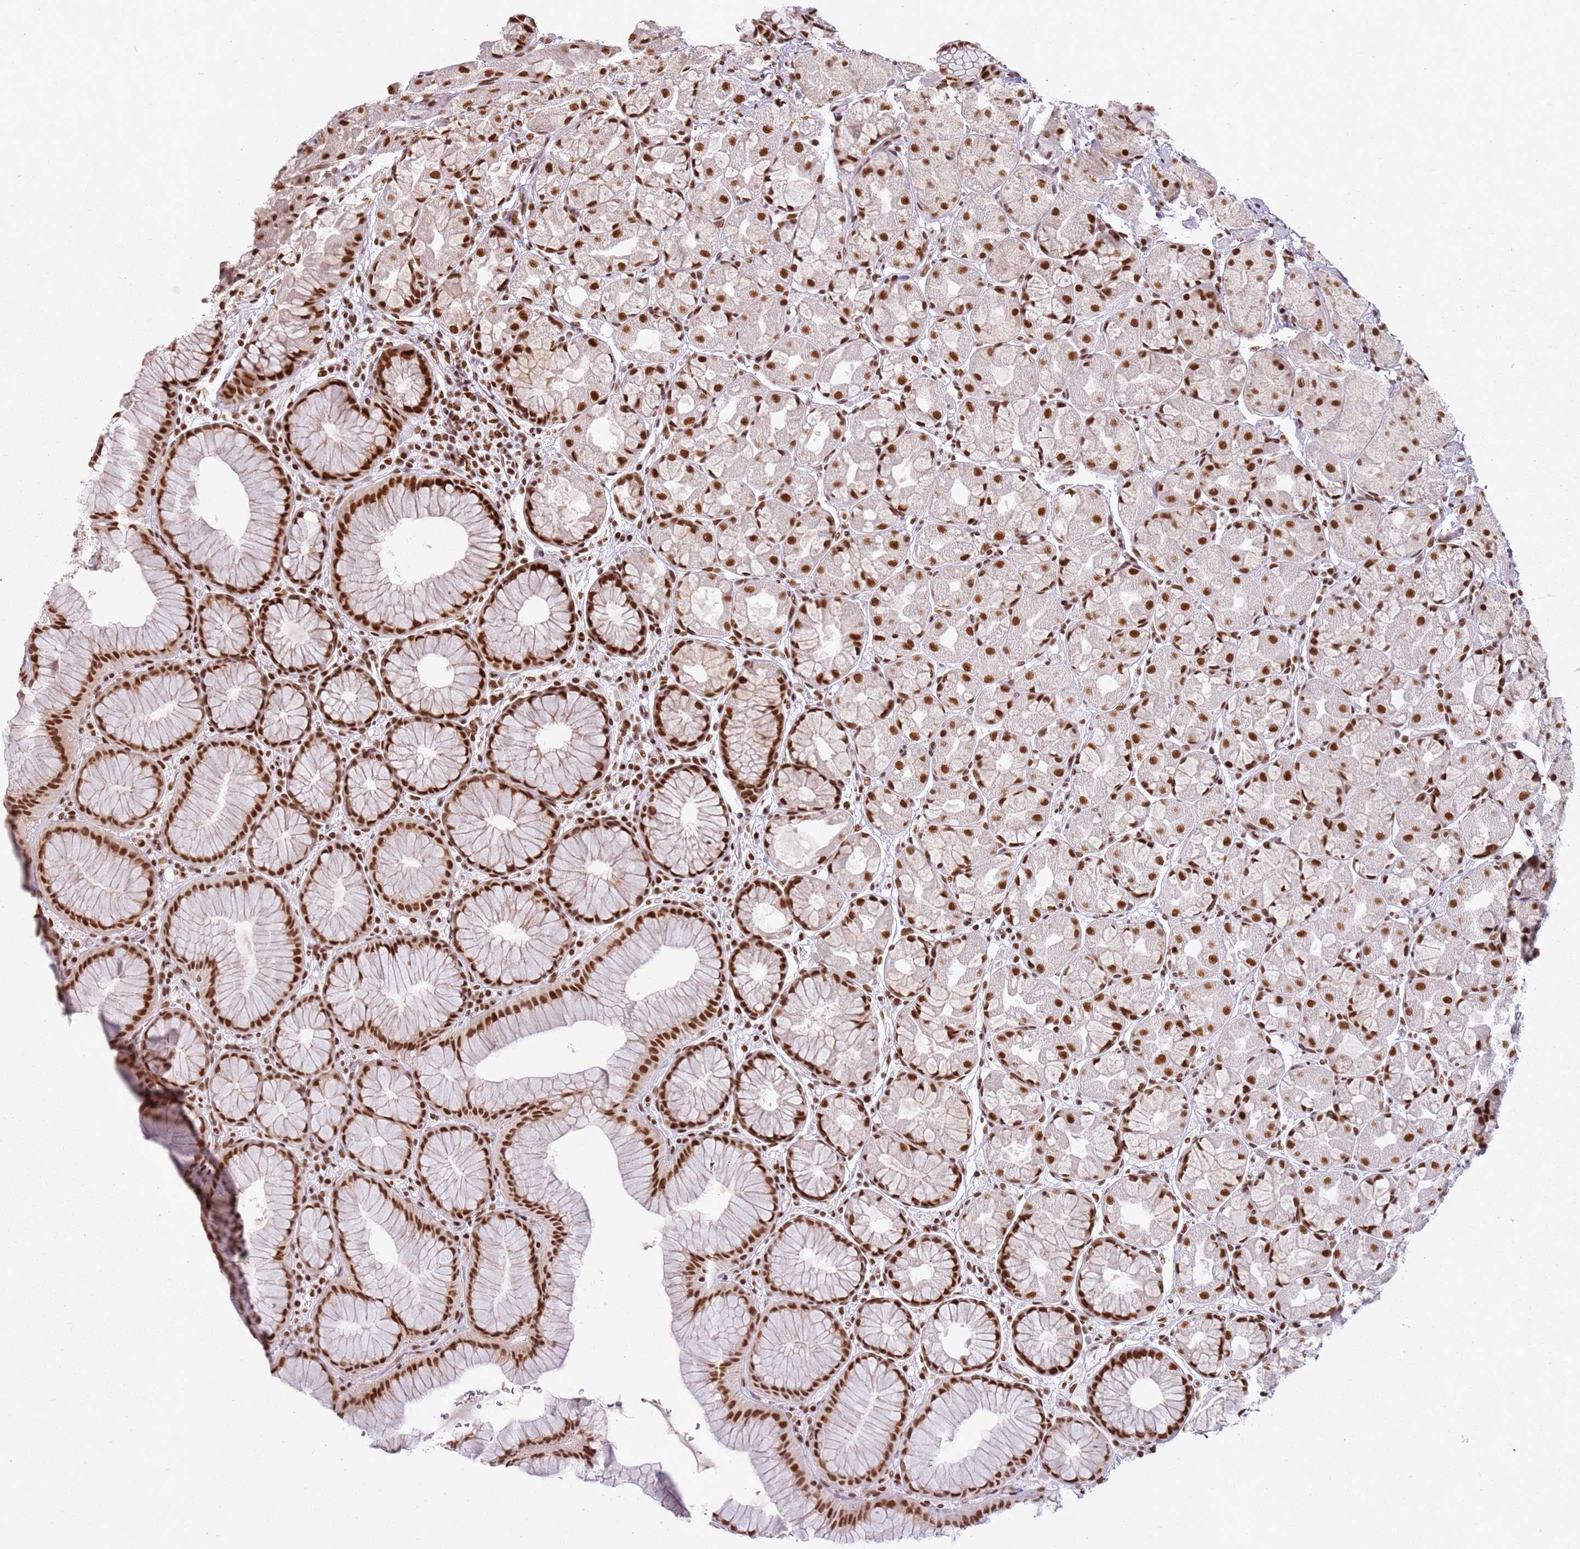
{"staining": {"intensity": "strong", "quantity": ">75%", "location": "nuclear"}, "tissue": "stomach", "cell_type": "Glandular cells", "image_type": "normal", "snomed": [{"axis": "morphology", "description": "Normal tissue, NOS"}, {"axis": "topography", "description": "Stomach"}], "caption": "A high amount of strong nuclear positivity is appreciated in approximately >75% of glandular cells in benign stomach. (brown staining indicates protein expression, while blue staining denotes nuclei).", "gene": "TENT4A", "patient": {"sex": "male", "age": 57}}